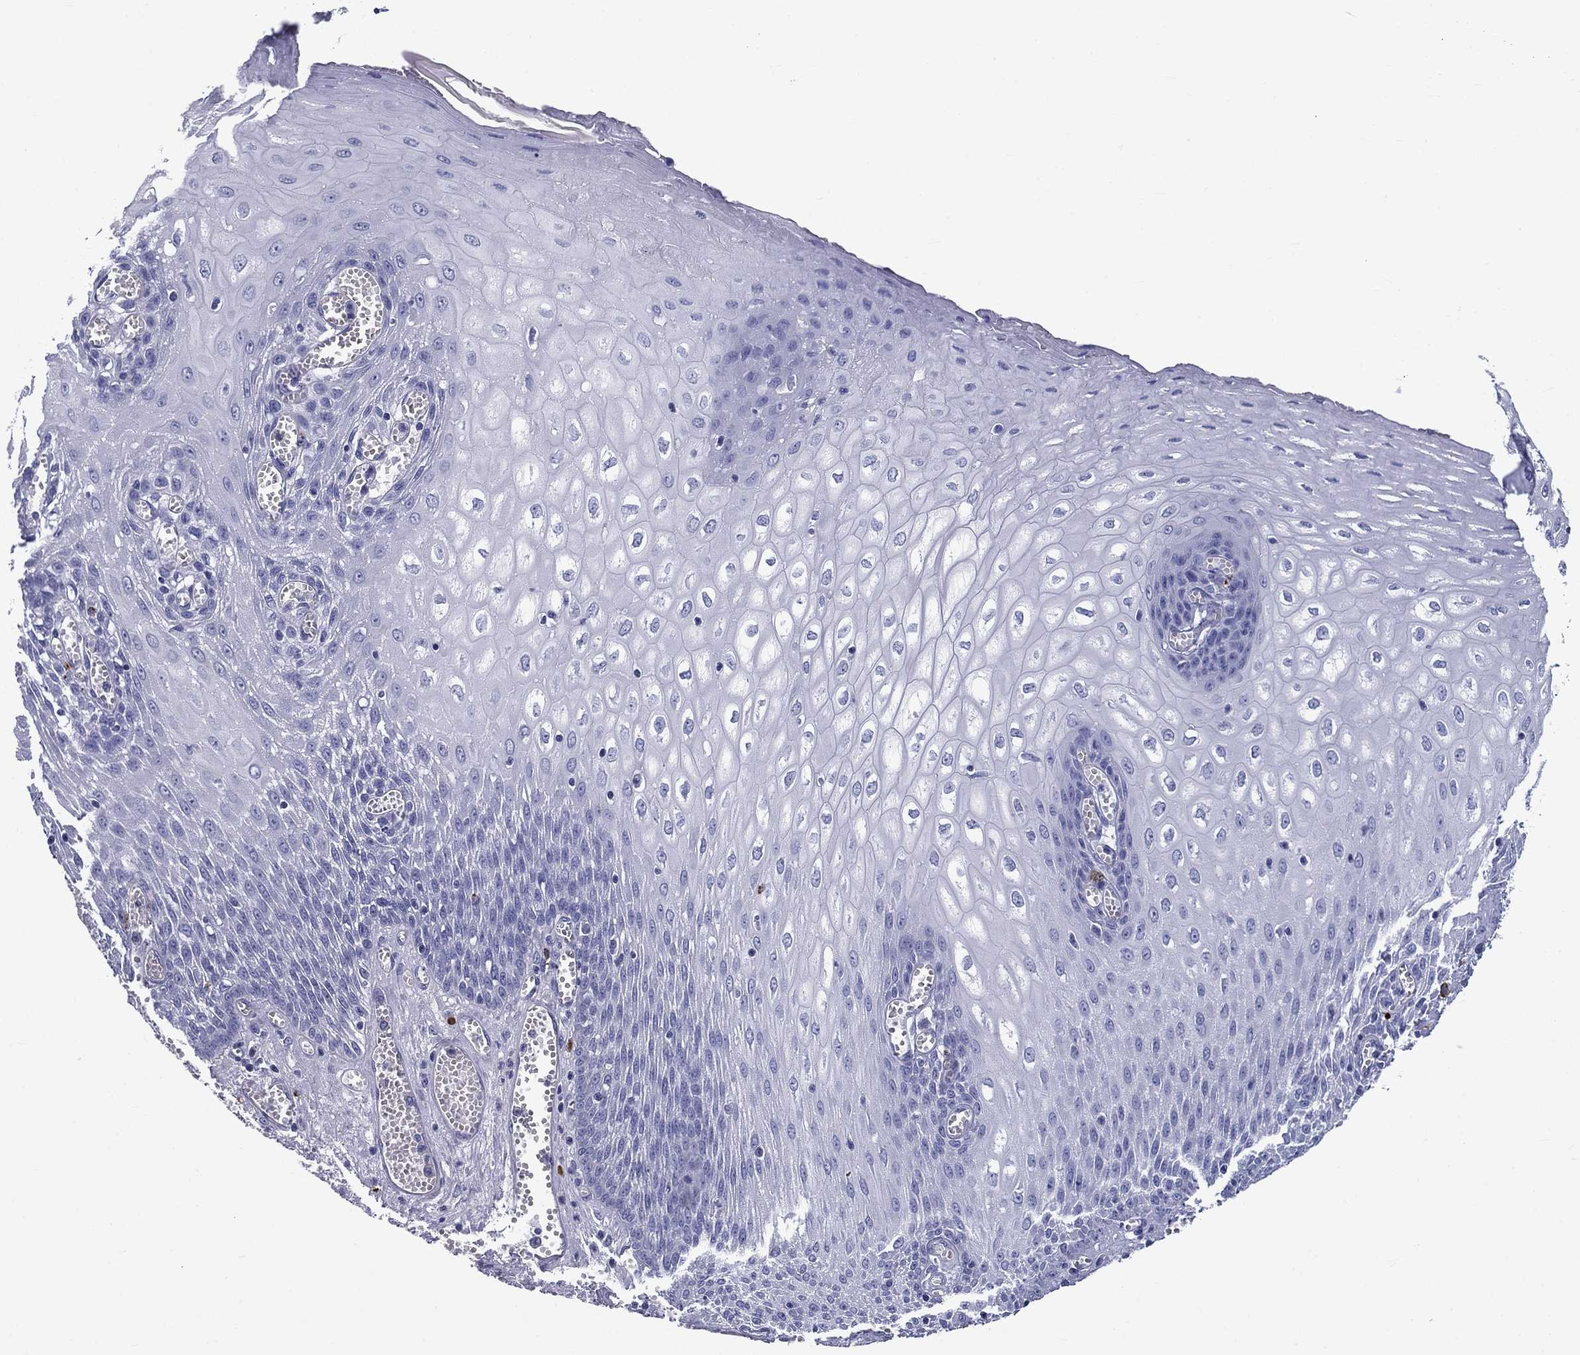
{"staining": {"intensity": "negative", "quantity": "none", "location": "none"}, "tissue": "esophagus", "cell_type": "Squamous epithelial cells", "image_type": "normal", "snomed": [{"axis": "morphology", "description": "Normal tissue, NOS"}, {"axis": "topography", "description": "Esophagus"}], "caption": "Histopathology image shows no significant protein positivity in squamous epithelial cells of normal esophagus.", "gene": "CD40LG", "patient": {"sex": "male", "age": 58}}